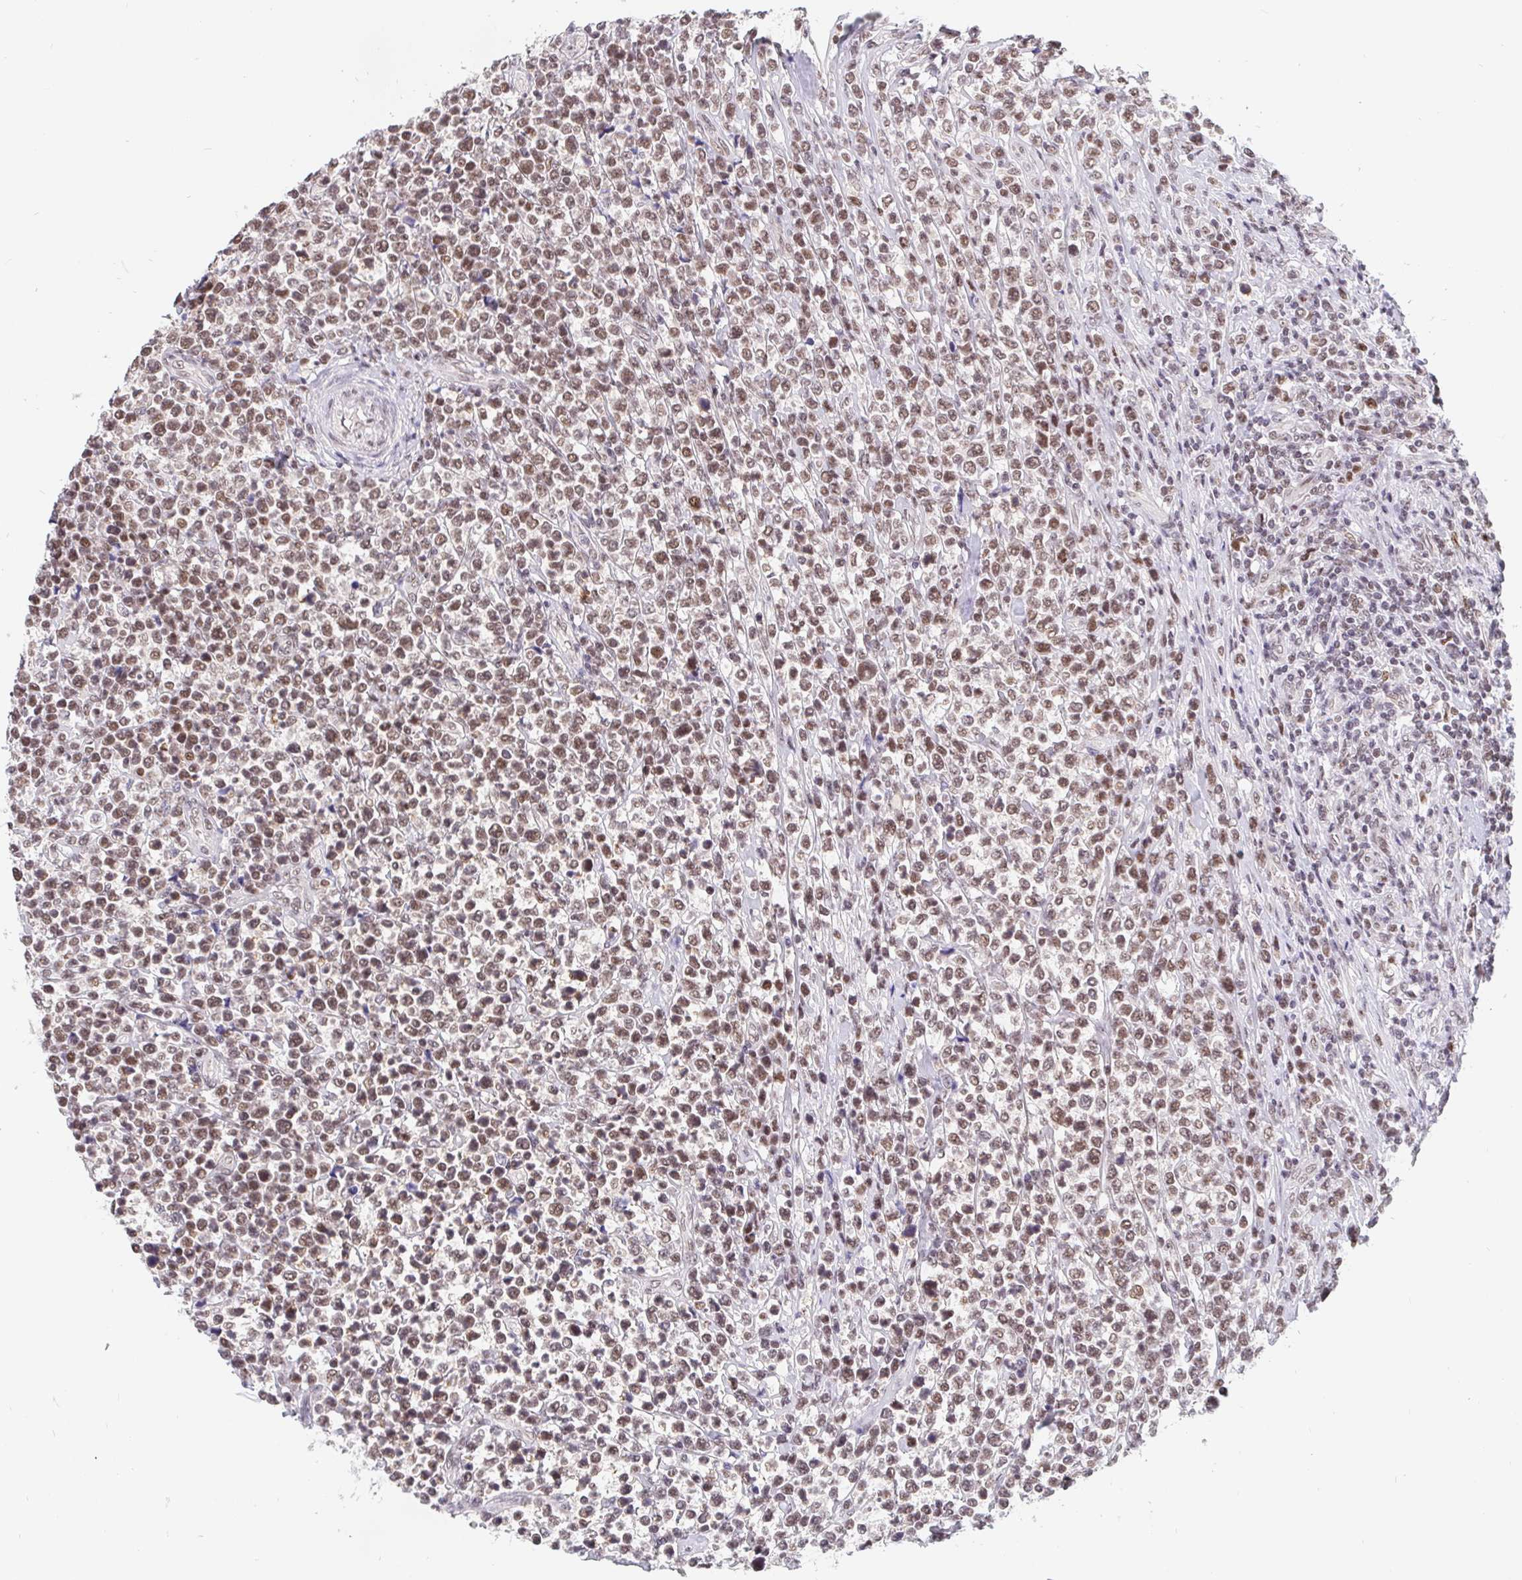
{"staining": {"intensity": "moderate", "quantity": ">75%", "location": "nuclear"}, "tissue": "lymphoma", "cell_type": "Tumor cells", "image_type": "cancer", "snomed": [{"axis": "morphology", "description": "Malignant lymphoma, non-Hodgkin's type, High grade"}, {"axis": "topography", "description": "Soft tissue"}], "caption": "IHC staining of lymphoma, which displays medium levels of moderate nuclear staining in about >75% of tumor cells indicating moderate nuclear protein positivity. The staining was performed using DAB (3,3'-diaminobenzidine) (brown) for protein detection and nuclei were counterstained in hematoxylin (blue).", "gene": "POU2F1", "patient": {"sex": "female", "age": 56}}